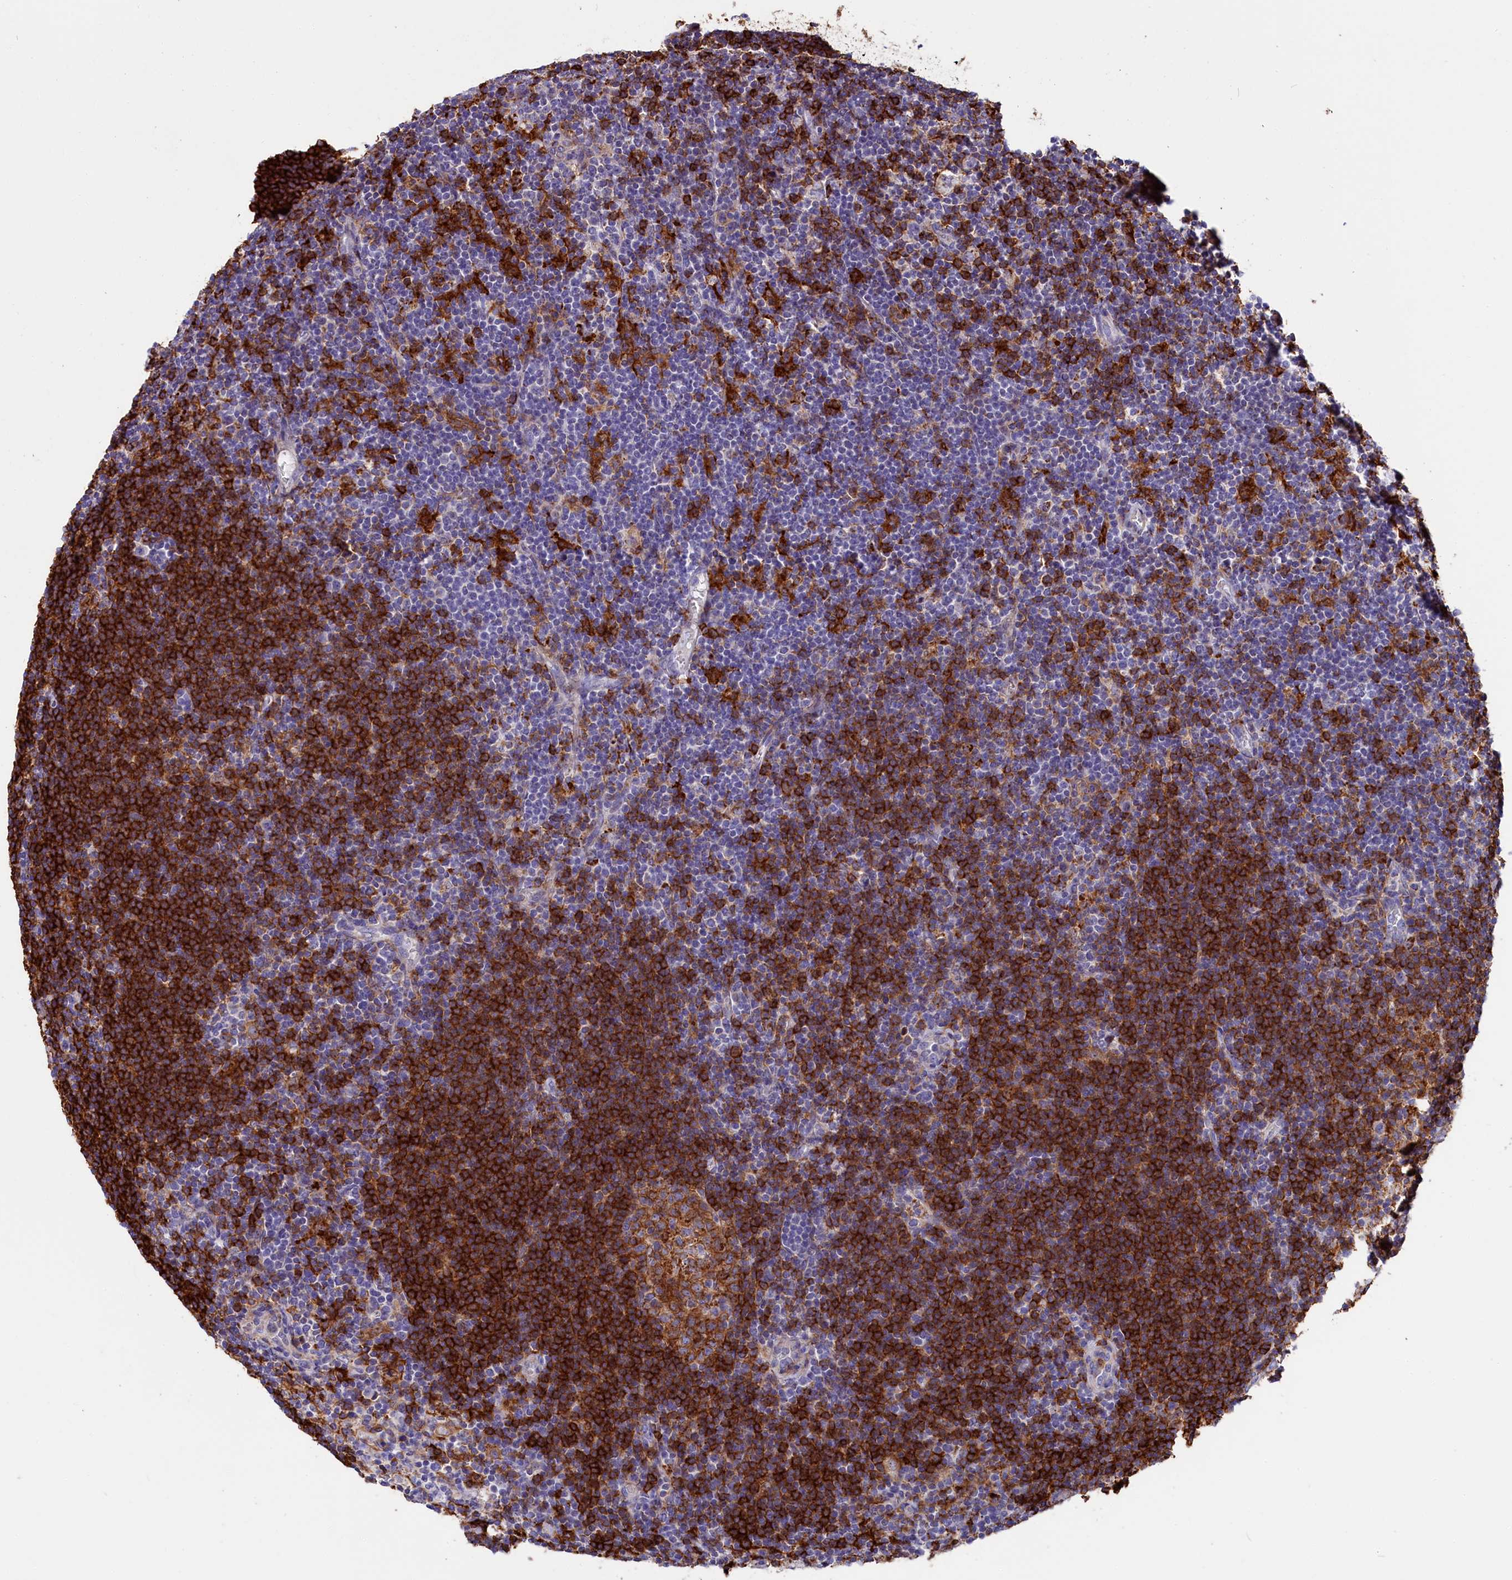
{"staining": {"intensity": "negative", "quantity": "none", "location": "none"}, "tissue": "lymphoma", "cell_type": "Tumor cells", "image_type": "cancer", "snomed": [{"axis": "morphology", "description": "Hodgkin's disease, NOS"}, {"axis": "topography", "description": "Lymph node"}], "caption": "Tumor cells show no significant protein positivity in Hodgkin's disease.", "gene": "IL20RA", "patient": {"sex": "female", "age": 57}}